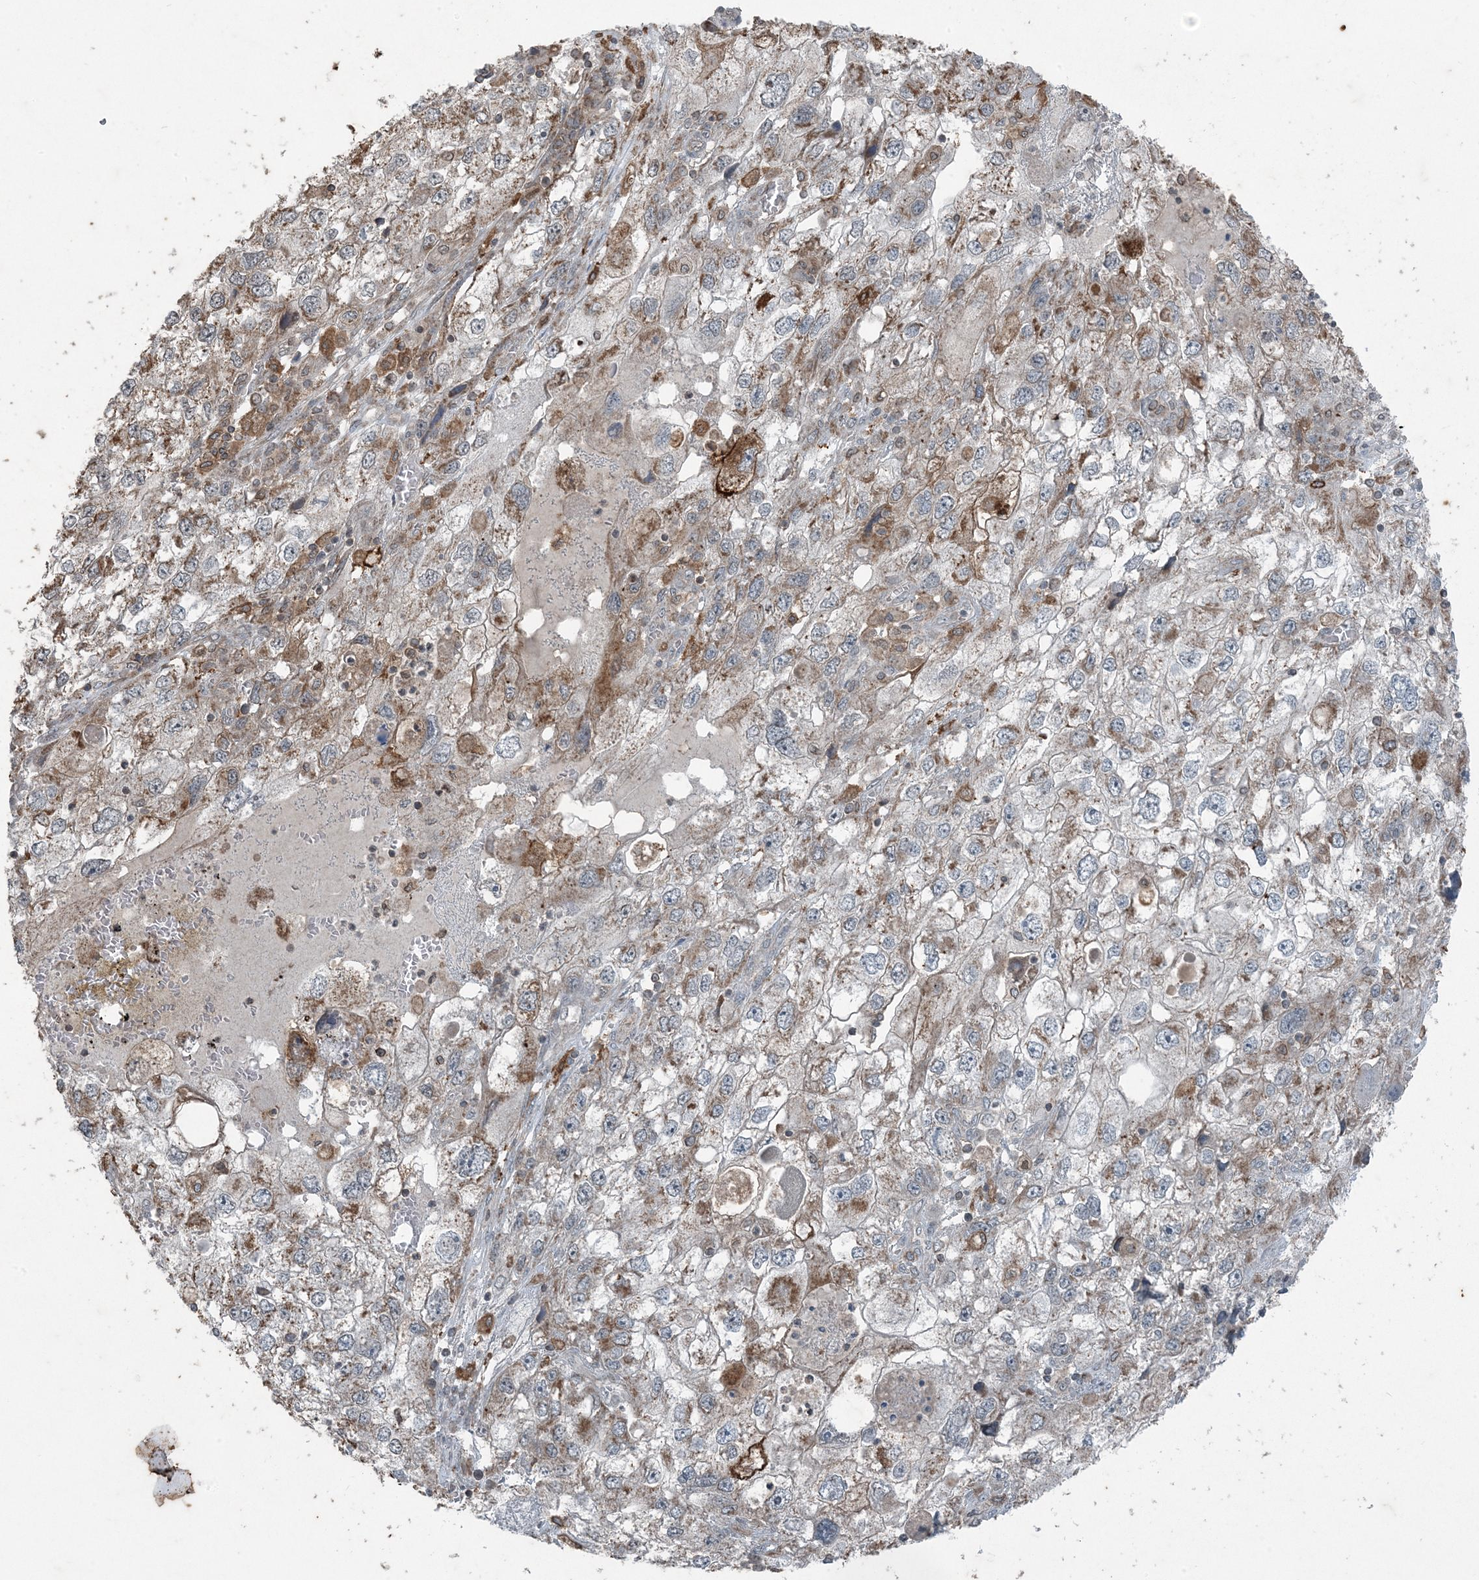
{"staining": {"intensity": "weak", "quantity": "25%-75%", "location": "cytoplasmic/membranous"}, "tissue": "endometrial cancer", "cell_type": "Tumor cells", "image_type": "cancer", "snomed": [{"axis": "morphology", "description": "Adenocarcinoma, NOS"}, {"axis": "topography", "description": "Endometrium"}], "caption": "Immunohistochemistry micrograph of endometrial cancer stained for a protein (brown), which exhibits low levels of weak cytoplasmic/membranous expression in approximately 25%-75% of tumor cells.", "gene": "GNL1", "patient": {"sex": "female", "age": 49}}